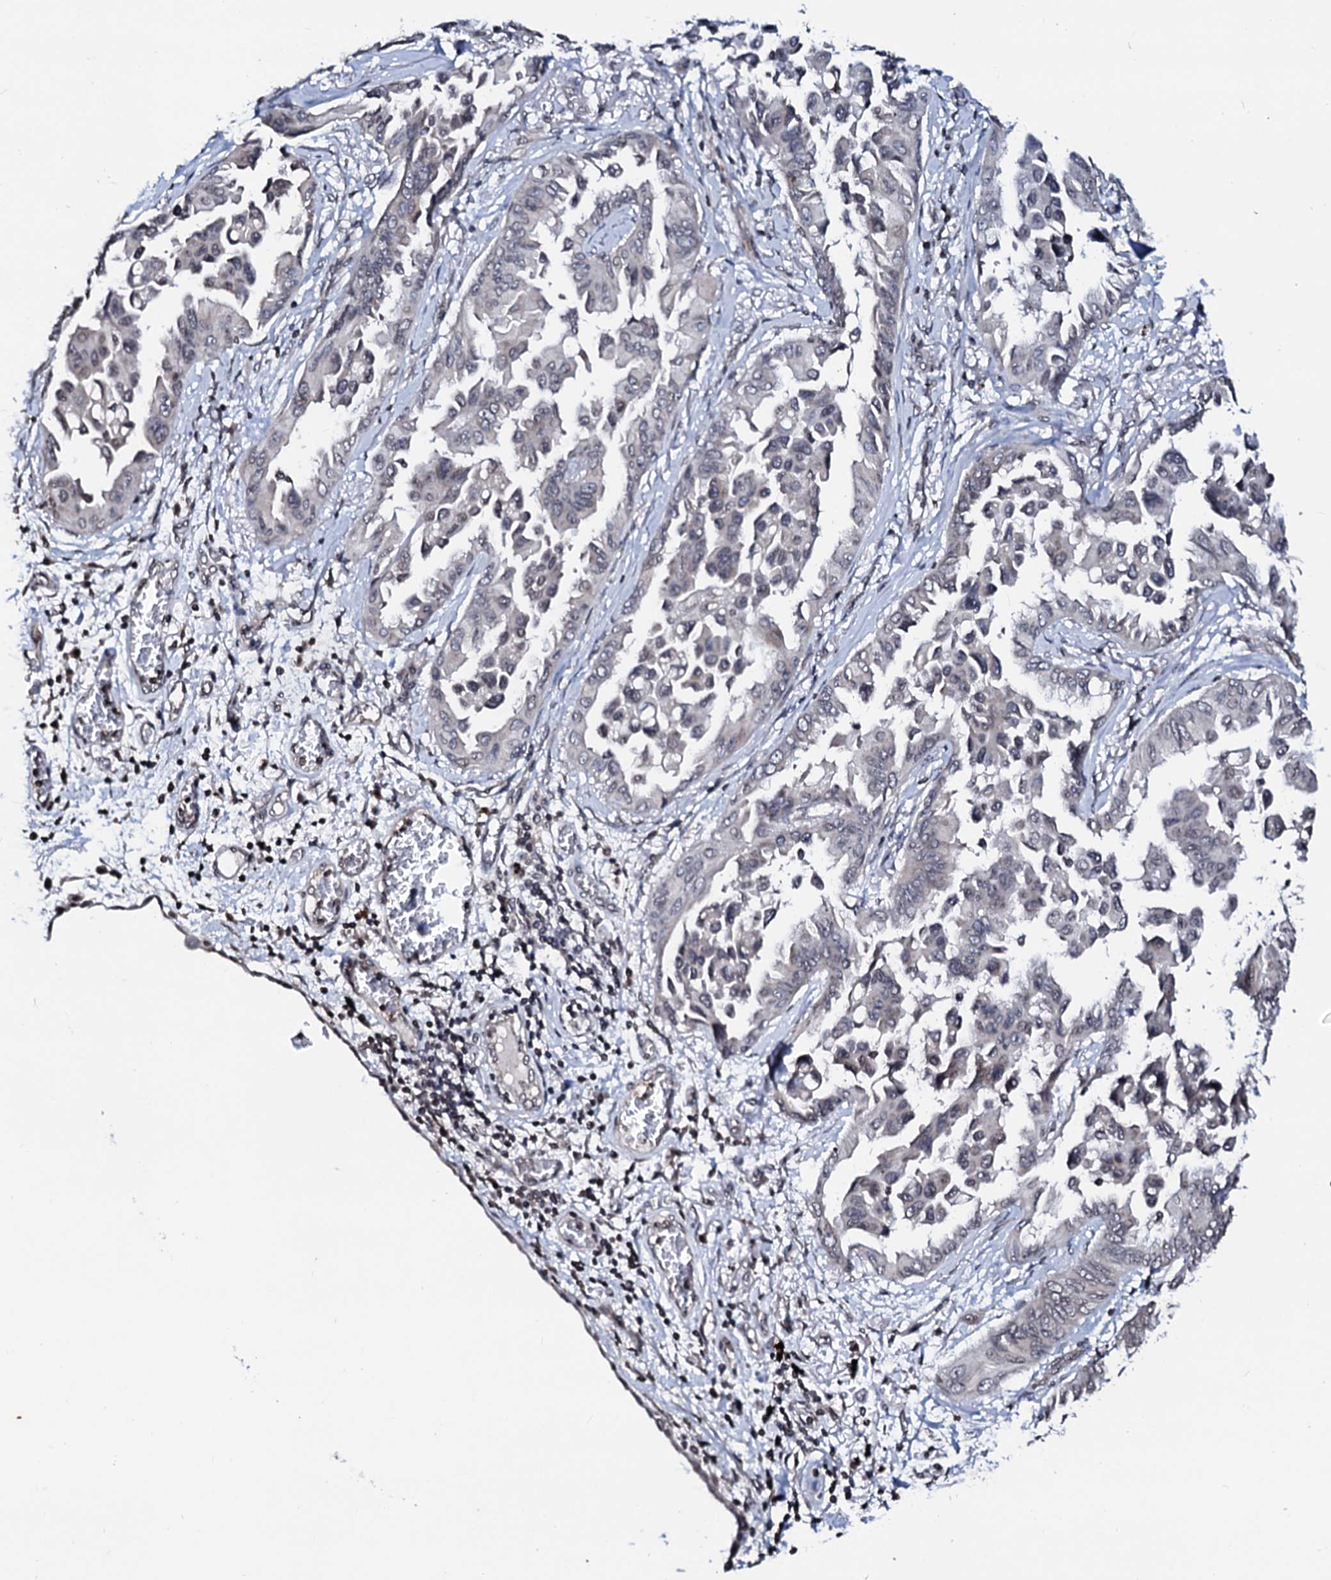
{"staining": {"intensity": "negative", "quantity": "none", "location": "none"}, "tissue": "lung cancer", "cell_type": "Tumor cells", "image_type": "cancer", "snomed": [{"axis": "morphology", "description": "Adenocarcinoma, NOS"}, {"axis": "topography", "description": "Lung"}], "caption": "An immunohistochemistry image of lung cancer is shown. There is no staining in tumor cells of lung cancer. (Stains: DAB (3,3'-diaminobenzidine) IHC with hematoxylin counter stain, Microscopy: brightfield microscopy at high magnification).", "gene": "LSM11", "patient": {"sex": "female", "age": 67}}